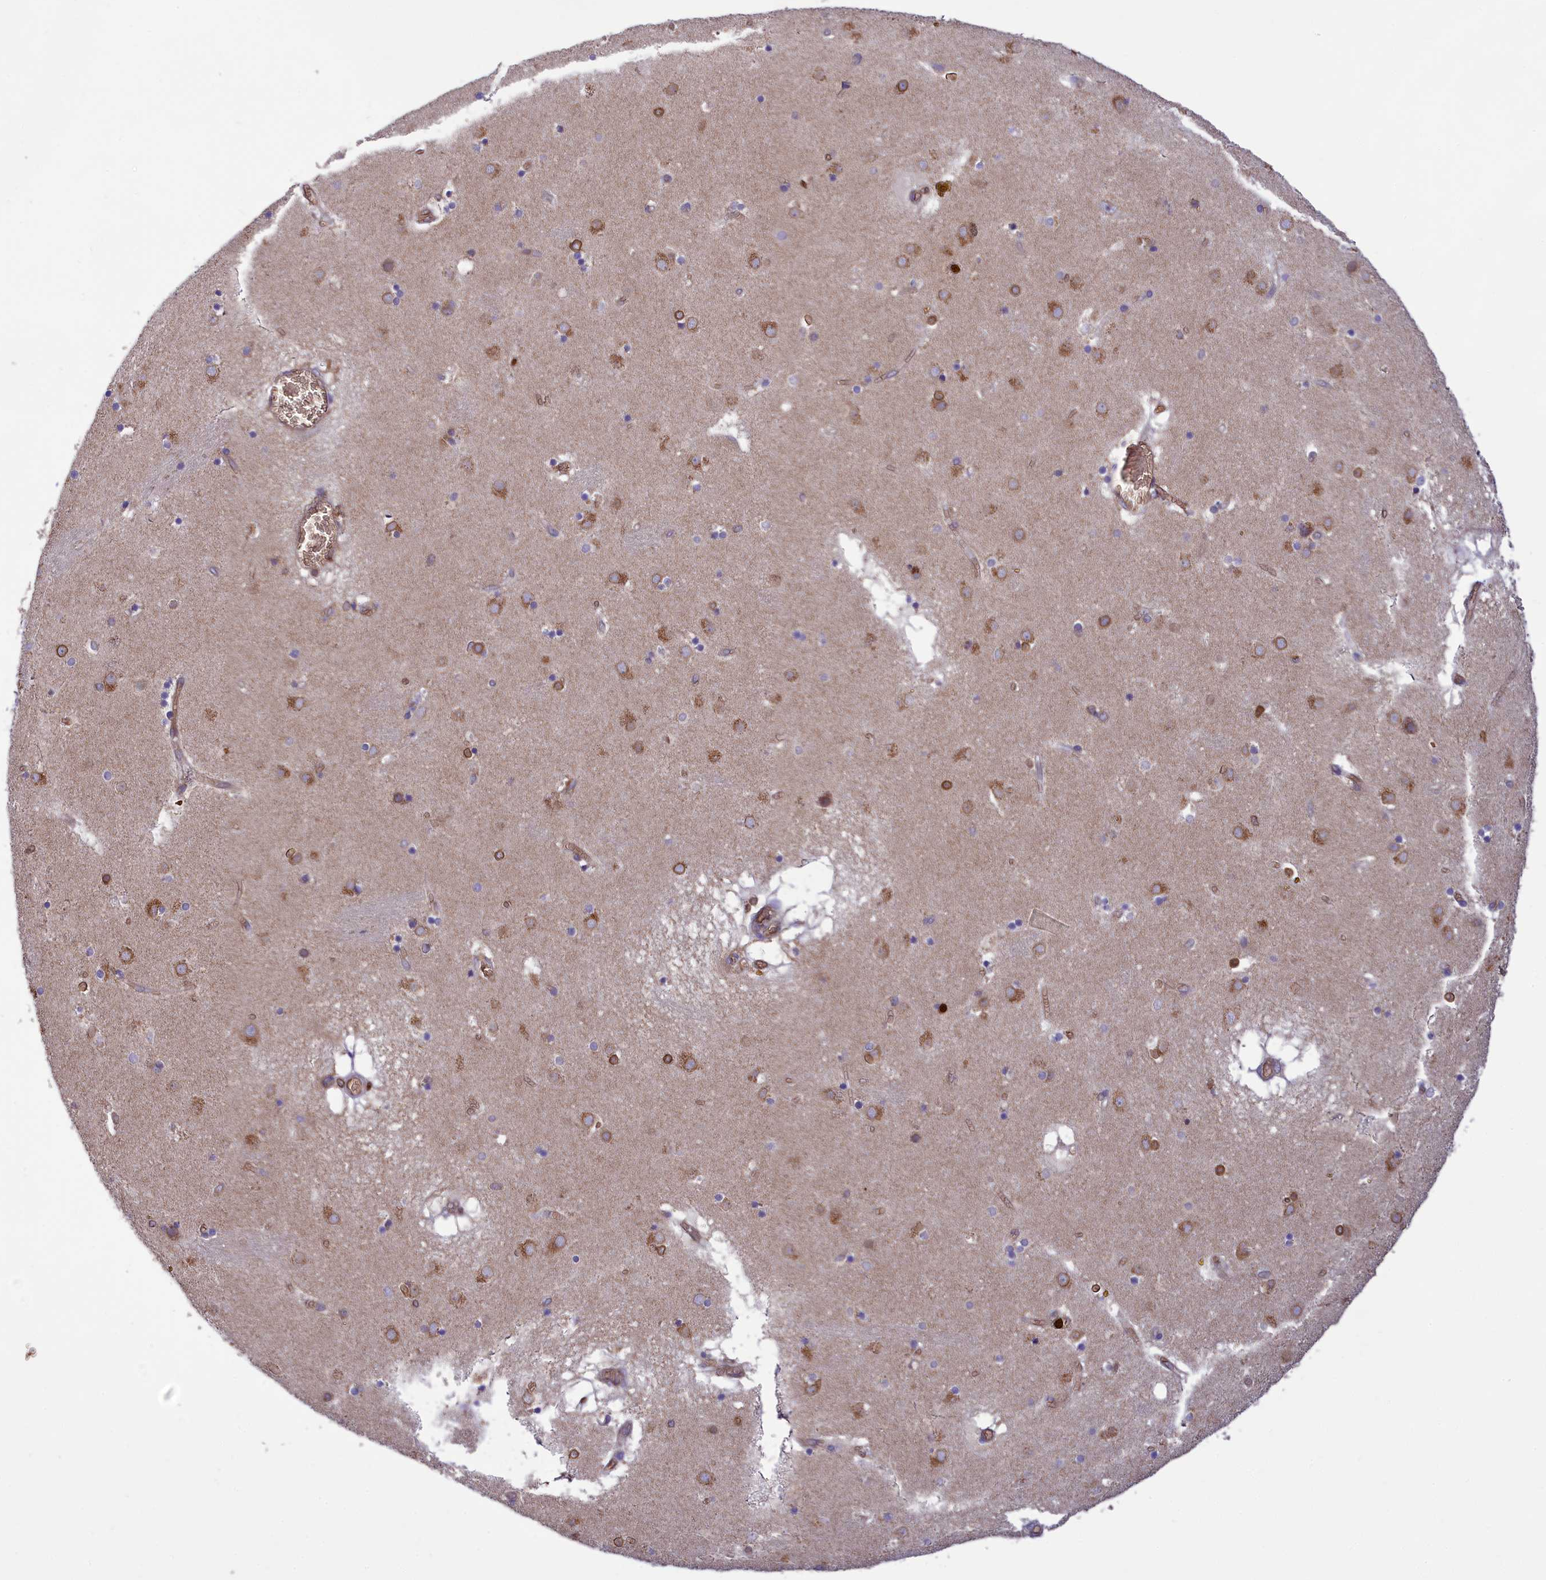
{"staining": {"intensity": "moderate", "quantity": "<25%", "location": "cytoplasmic/membranous"}, "tissue": "caudate", "cell_type": "Glial cells", "image_type": "normal", "snomed": [{"axis": "morphology", "description": "Normal tissue, NOS"}, {"axis": "topography", "description": "Lateral ventricle wall"}], "caption": "Caudate stained for a protein (brown) reveals moderate cytoplasmic/membranous positive positivity in approximately <25% of glial cells.", "gene": "PKHD1L1", "patient": {"sex": "male", "age": 70}}